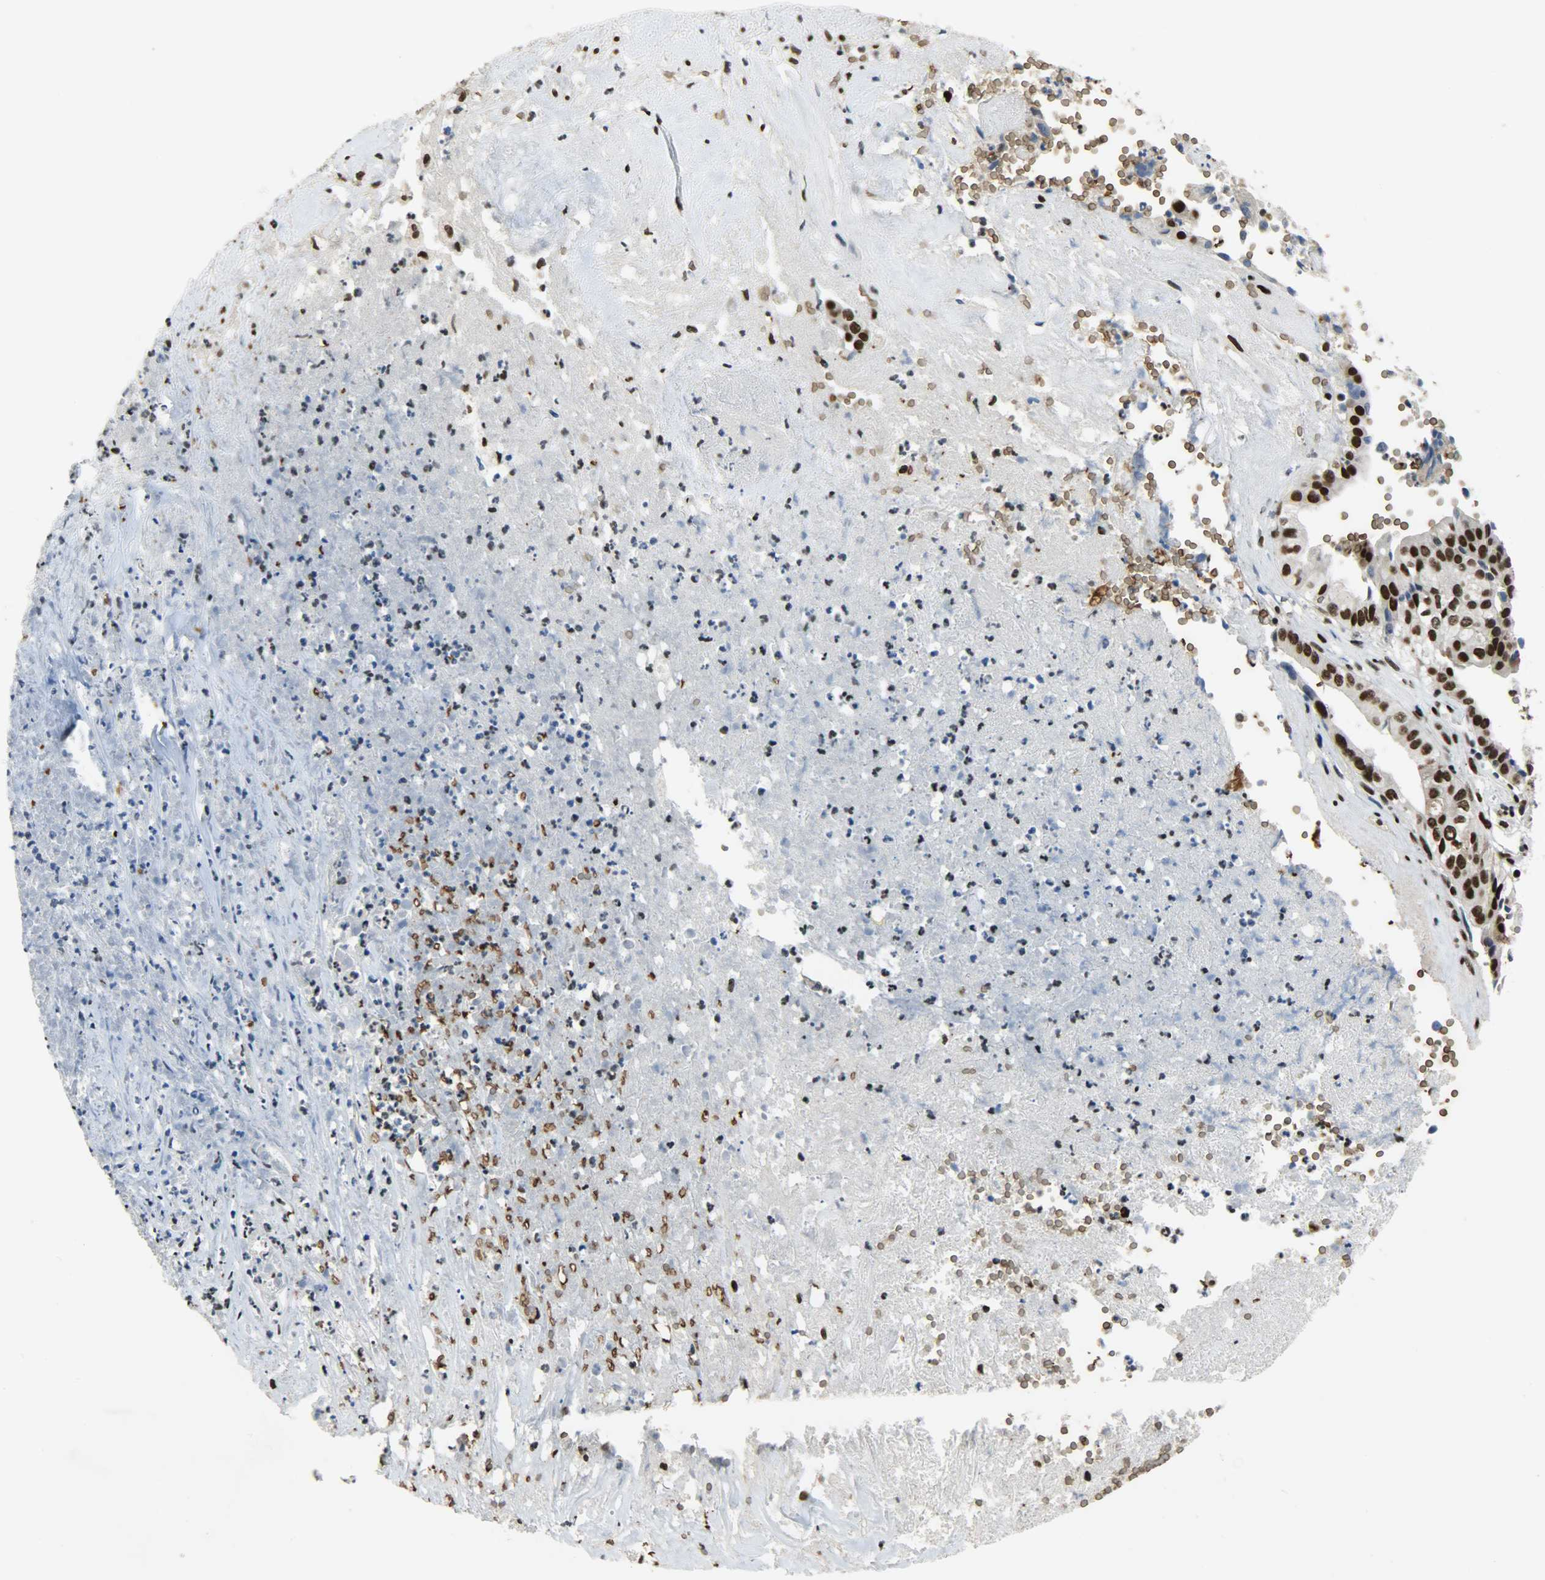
{"staining": {"intensity": "strong", "quantity": ">75%", "location": "nuclear"}, "tissue": "liver cancer", "cell_type": "Tumor cells", "image_type": "cancer", "snomed": [{"axis": "morphology", "description": "Cholangiocarcinoma"}, {"axis": "topography", "description": "Liver"}], "caption": "Tumor cells show strong nuclear expression in about >75% of cells in cholangiocarcinoma (liver).", "gene": "SNAI1", "patient": {"sex": "female", "age": 61}}